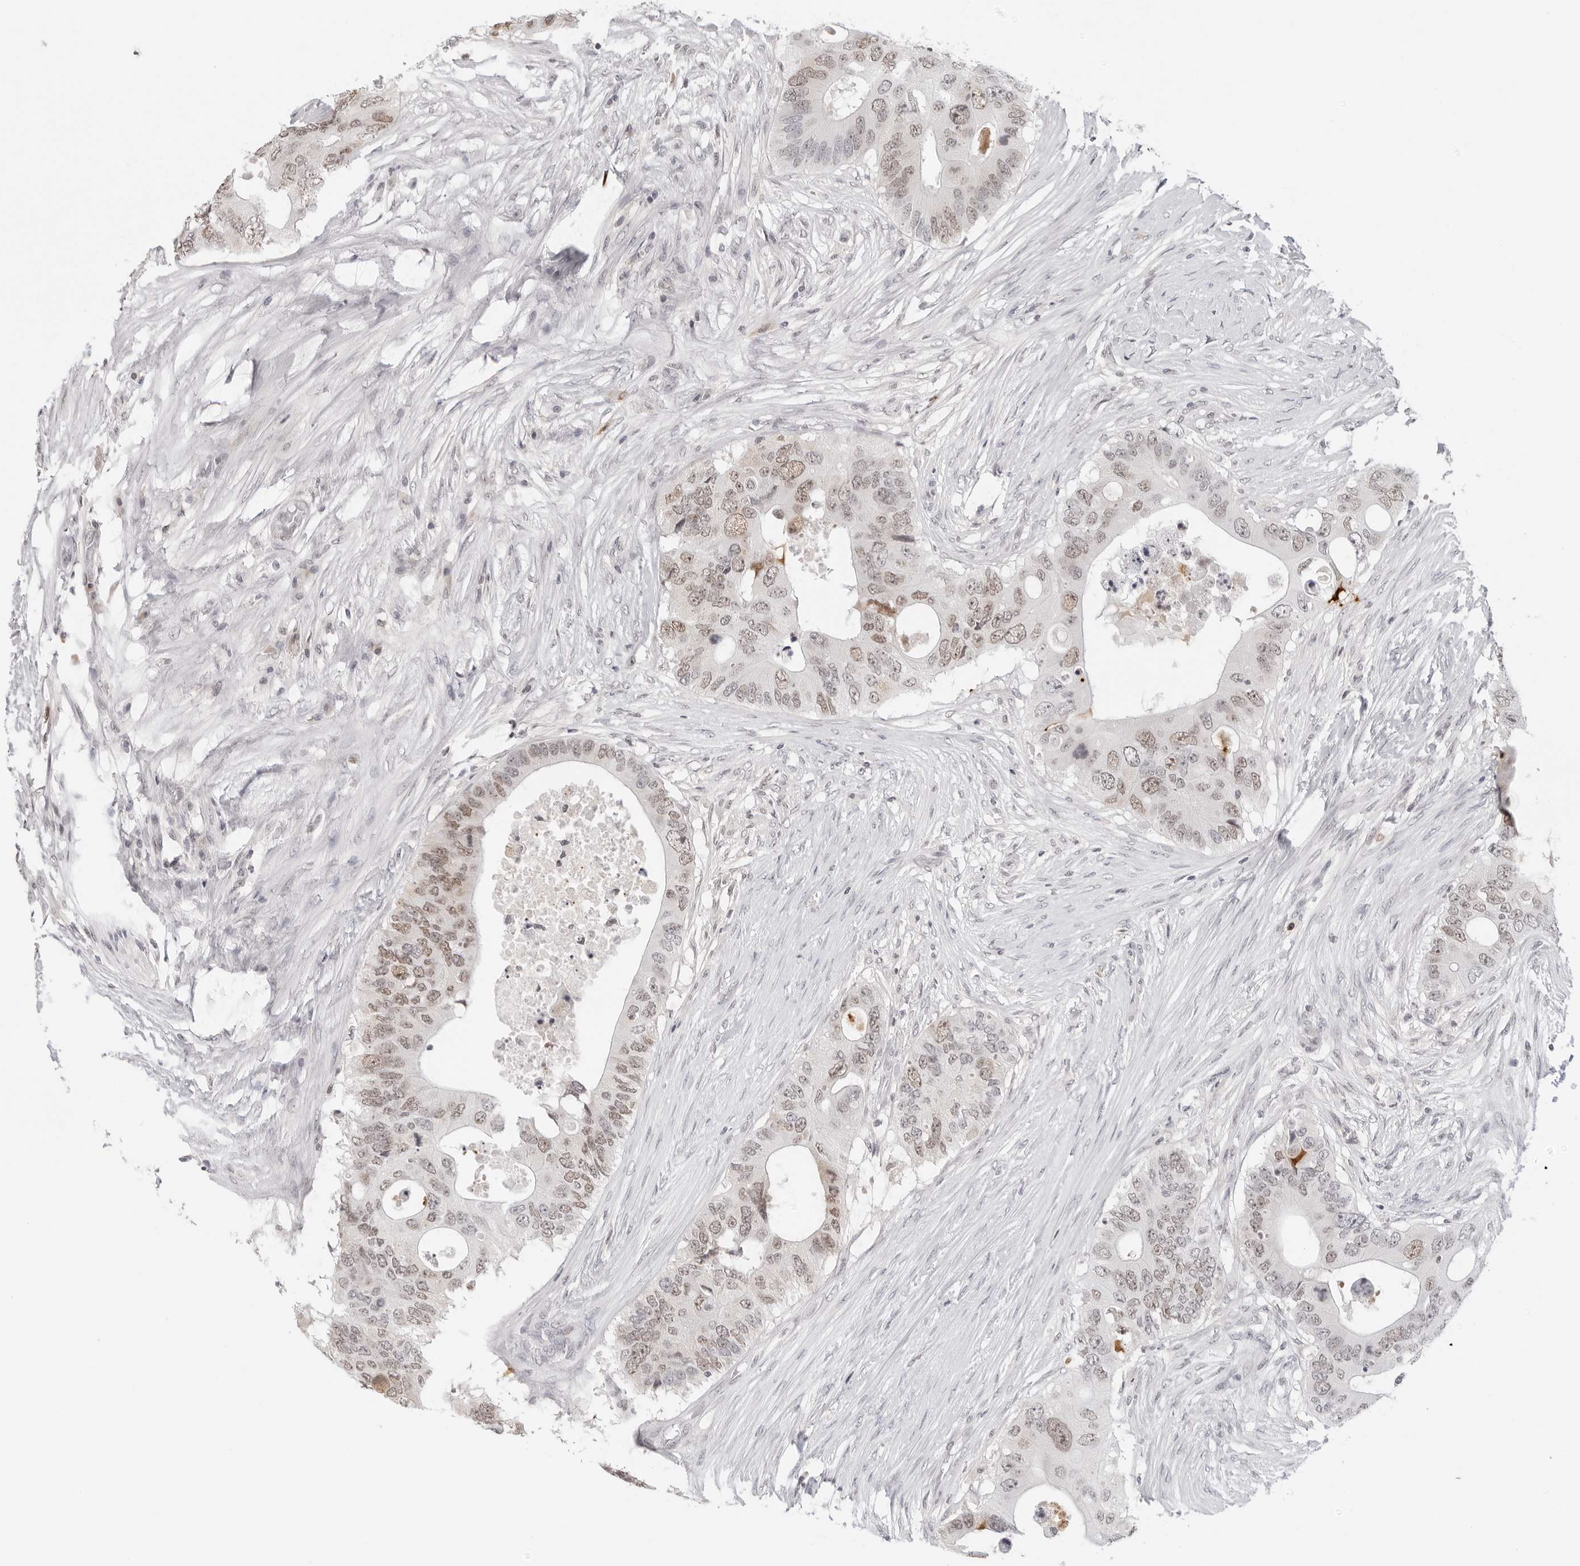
{"staining": {"intensity": "weak", "quantity": ">75%", "location": "nuclear"}, "tissue": "colorectal cancer", "cell_type": "Tumor cells", "image_type": "cancer", "snomed": [{"axis": "morphology", "description": "Adenocarcinoma, NOS"}, {"axis": "topography", "description": "Colon"}], "caption": "Immunohistochemistry (IHC) (DAB) staining of human adenocarcinoma (colorectal) displays weak nuclear protein staining in approximately >75% of tumor cells.", "gene": "MSH6", "patient": {"sex": "male", "age": 71}}